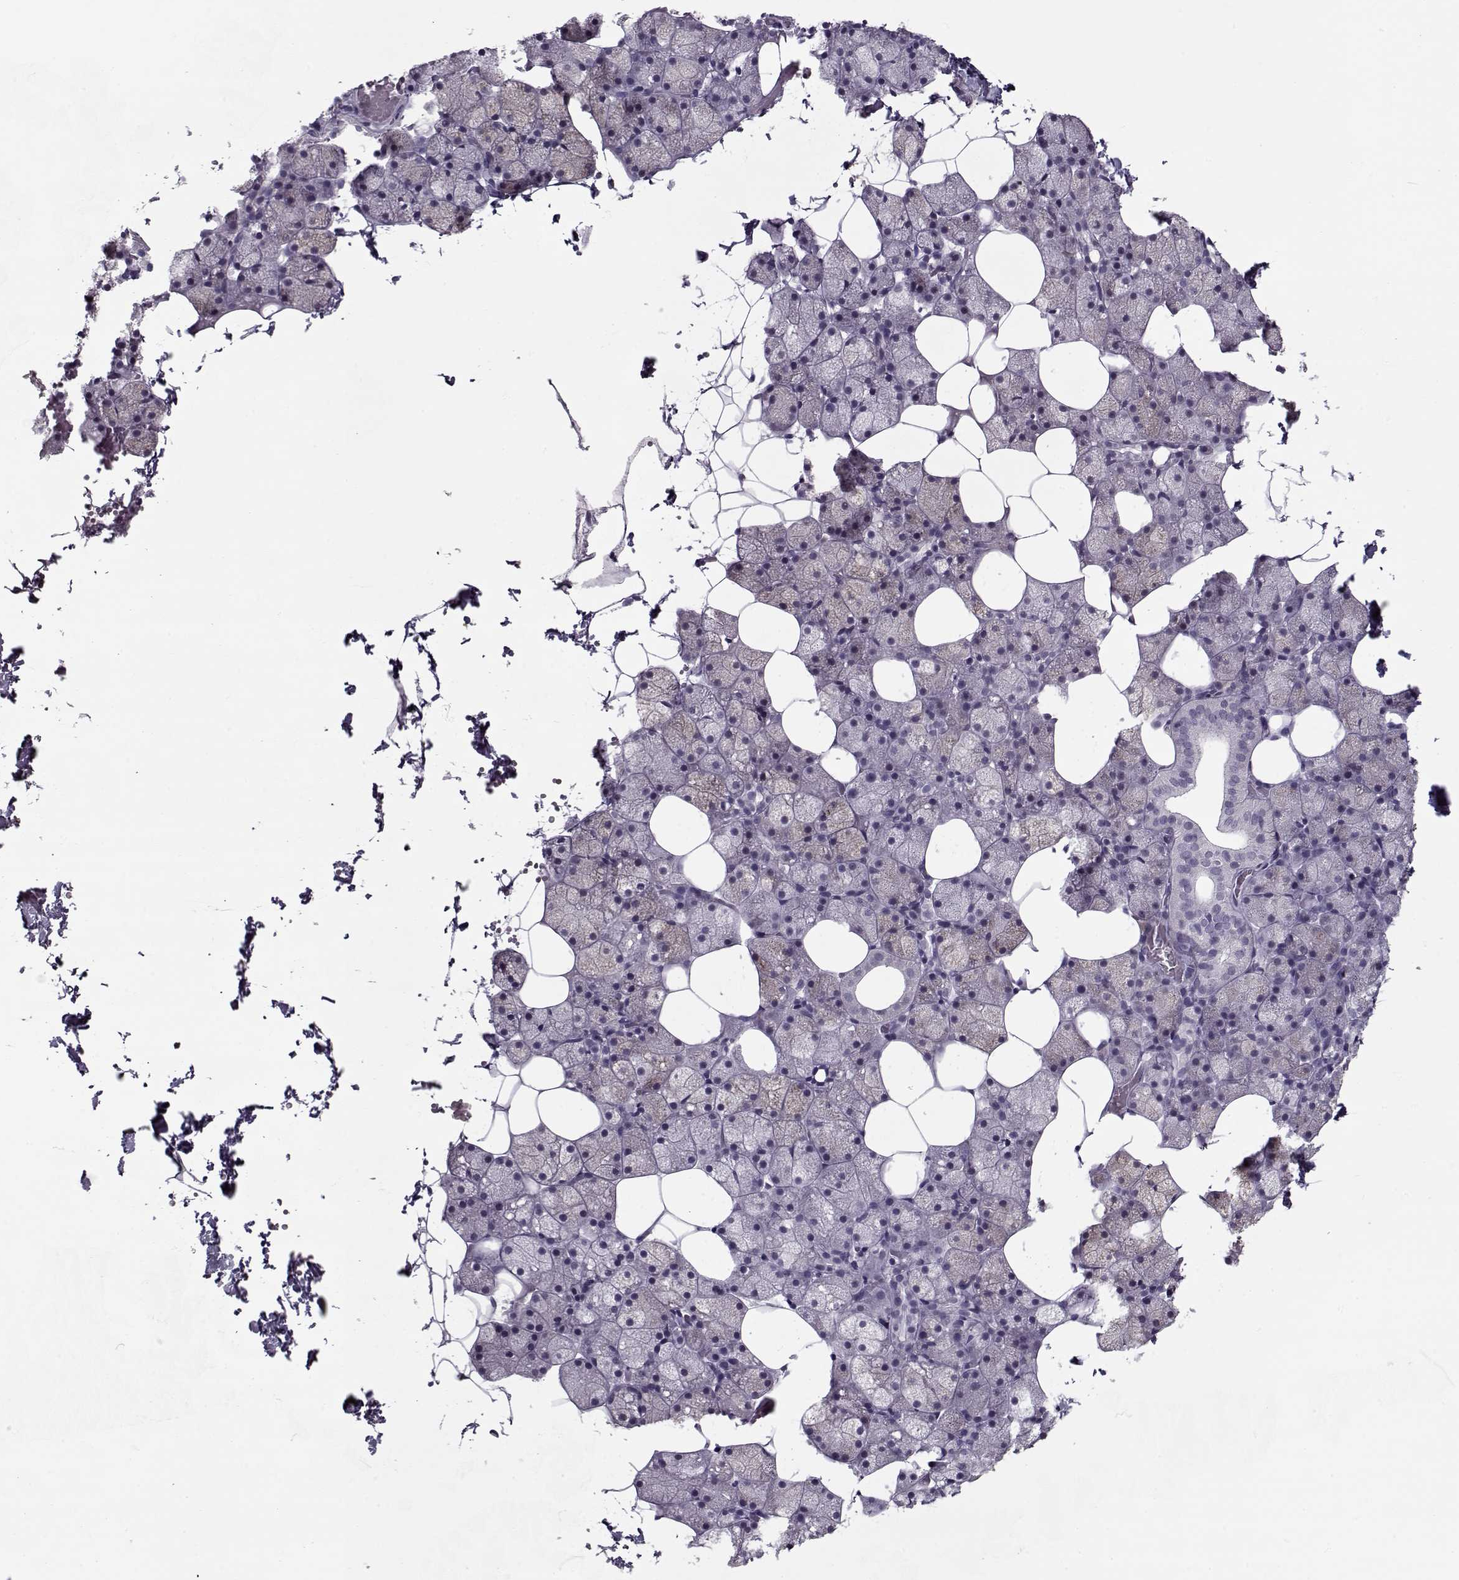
{"staining": {"intensity": "weak", "quantity": "<25%", "location": "cytoplasmic/membranous"}, "tissue": "salivary gland", "cell_type": "Glandular cells", "image_type": "normal", "snomed": [{"axis": "morphology", "description": "Normal tissue, NOS"}, {"axis": "topography", "description": "Salivary gland"}], "caption": "Salivary gland stained for a protein using immunohistochemistry (IHC) demonstrates no staining glandular cells.", "gene": "SEC16B", "patient": {"sex": "male", "age": 38}}